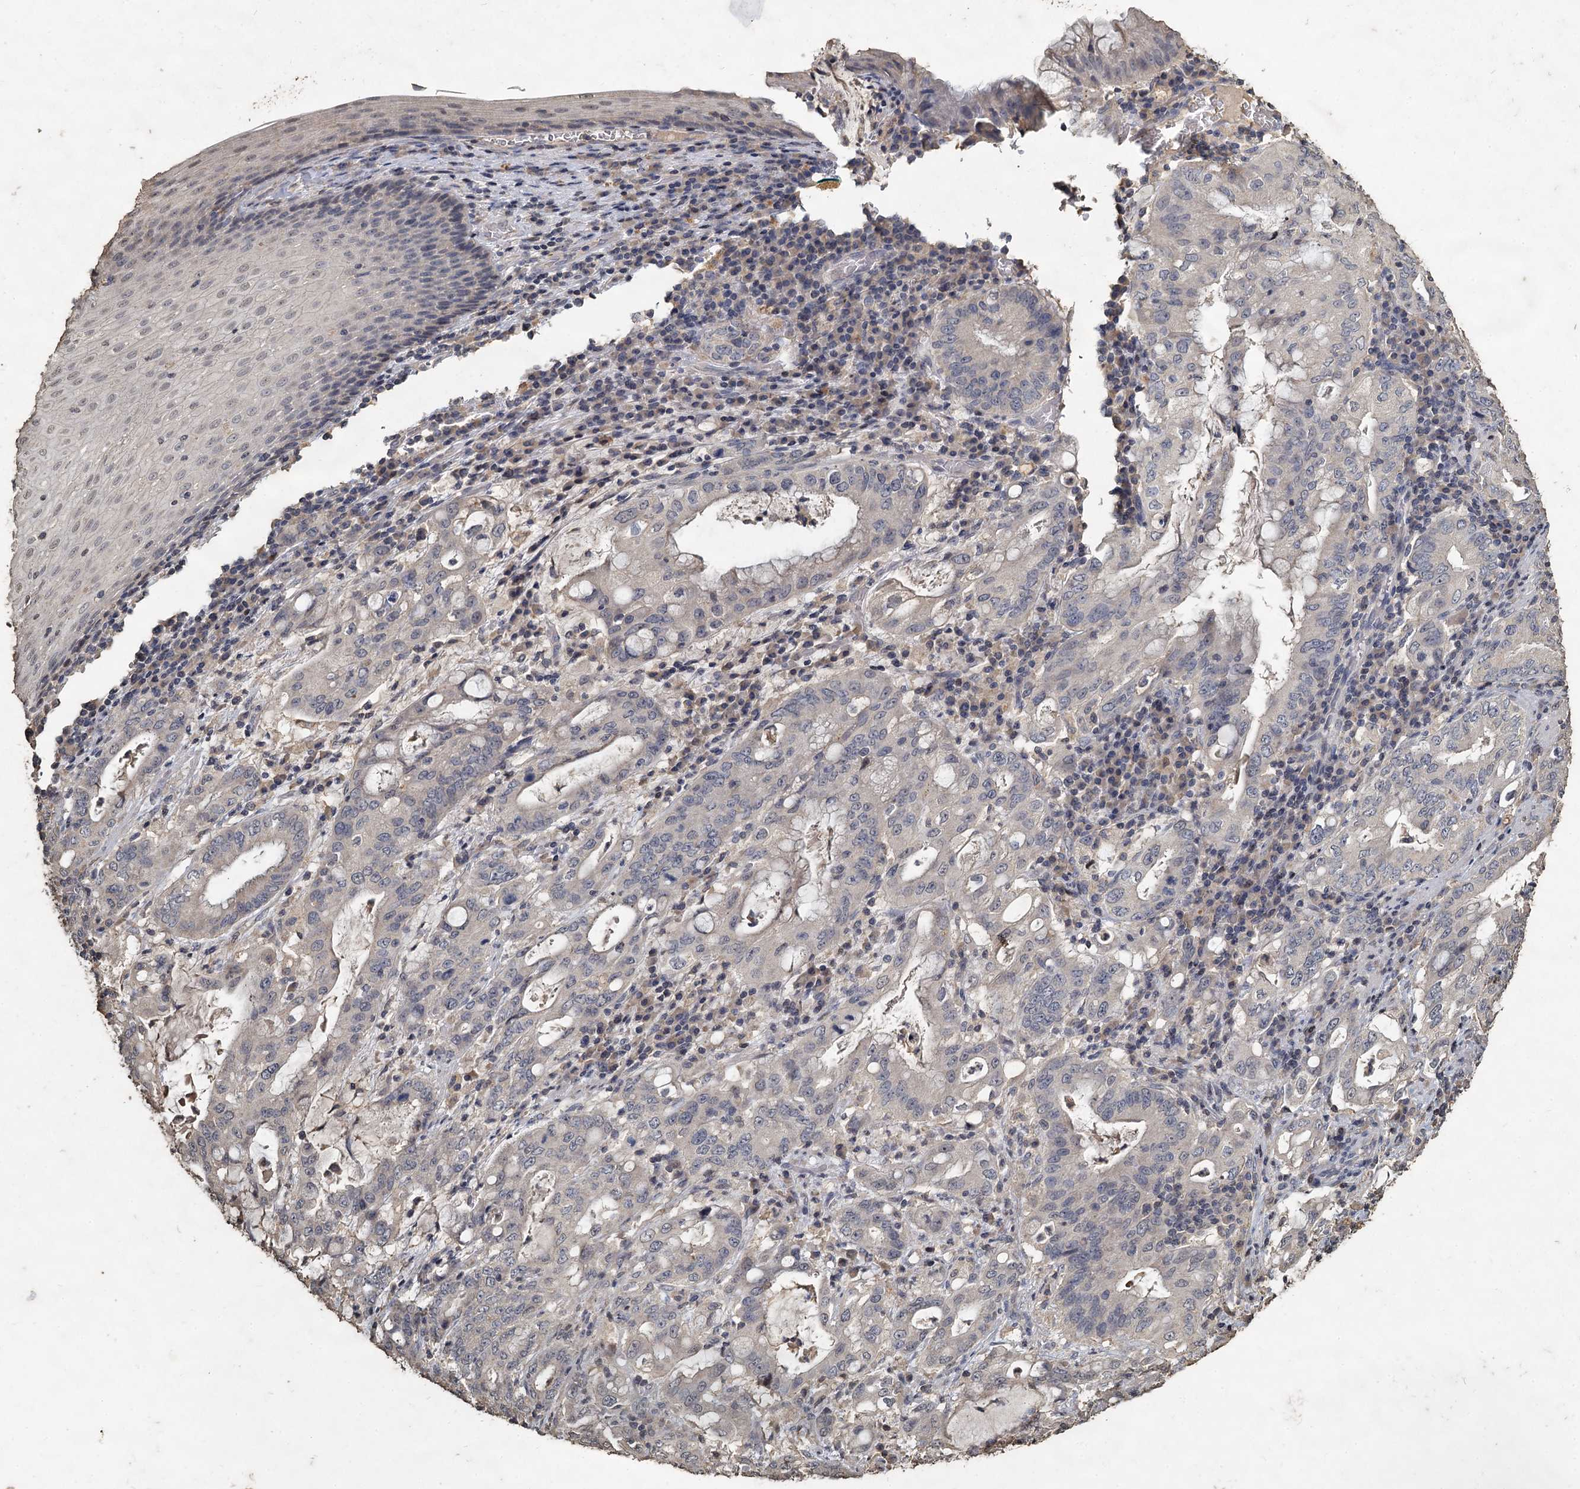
{"staining": {"intensity": "negative", "quantity": "none", "location": "none"}, "tissue": "stomach cancer", "cell_type": "Tumor cells", "image_type": "cancer", "snomed": [{"axis": "morphology", "description": "Normal tissue, NOS"}, {"axis": "morphology", "description": "Adenocarcinoma, NOS"}, {"axis": "topography", "description": "Esophagus"}, {"axis": "topography", "description": "Stomach, upper"}, {"axis": "topography", "description": "Peripheral nerve tissue"}], "caption": "DAB (3,3'-diaminobenzidine) immunohistochemical staining of human stomach adenocarcinoma exhibits no significant staining in tumor cells.", "gene": "CCDC61", "patient": {"sex": "male", "age": 62}}